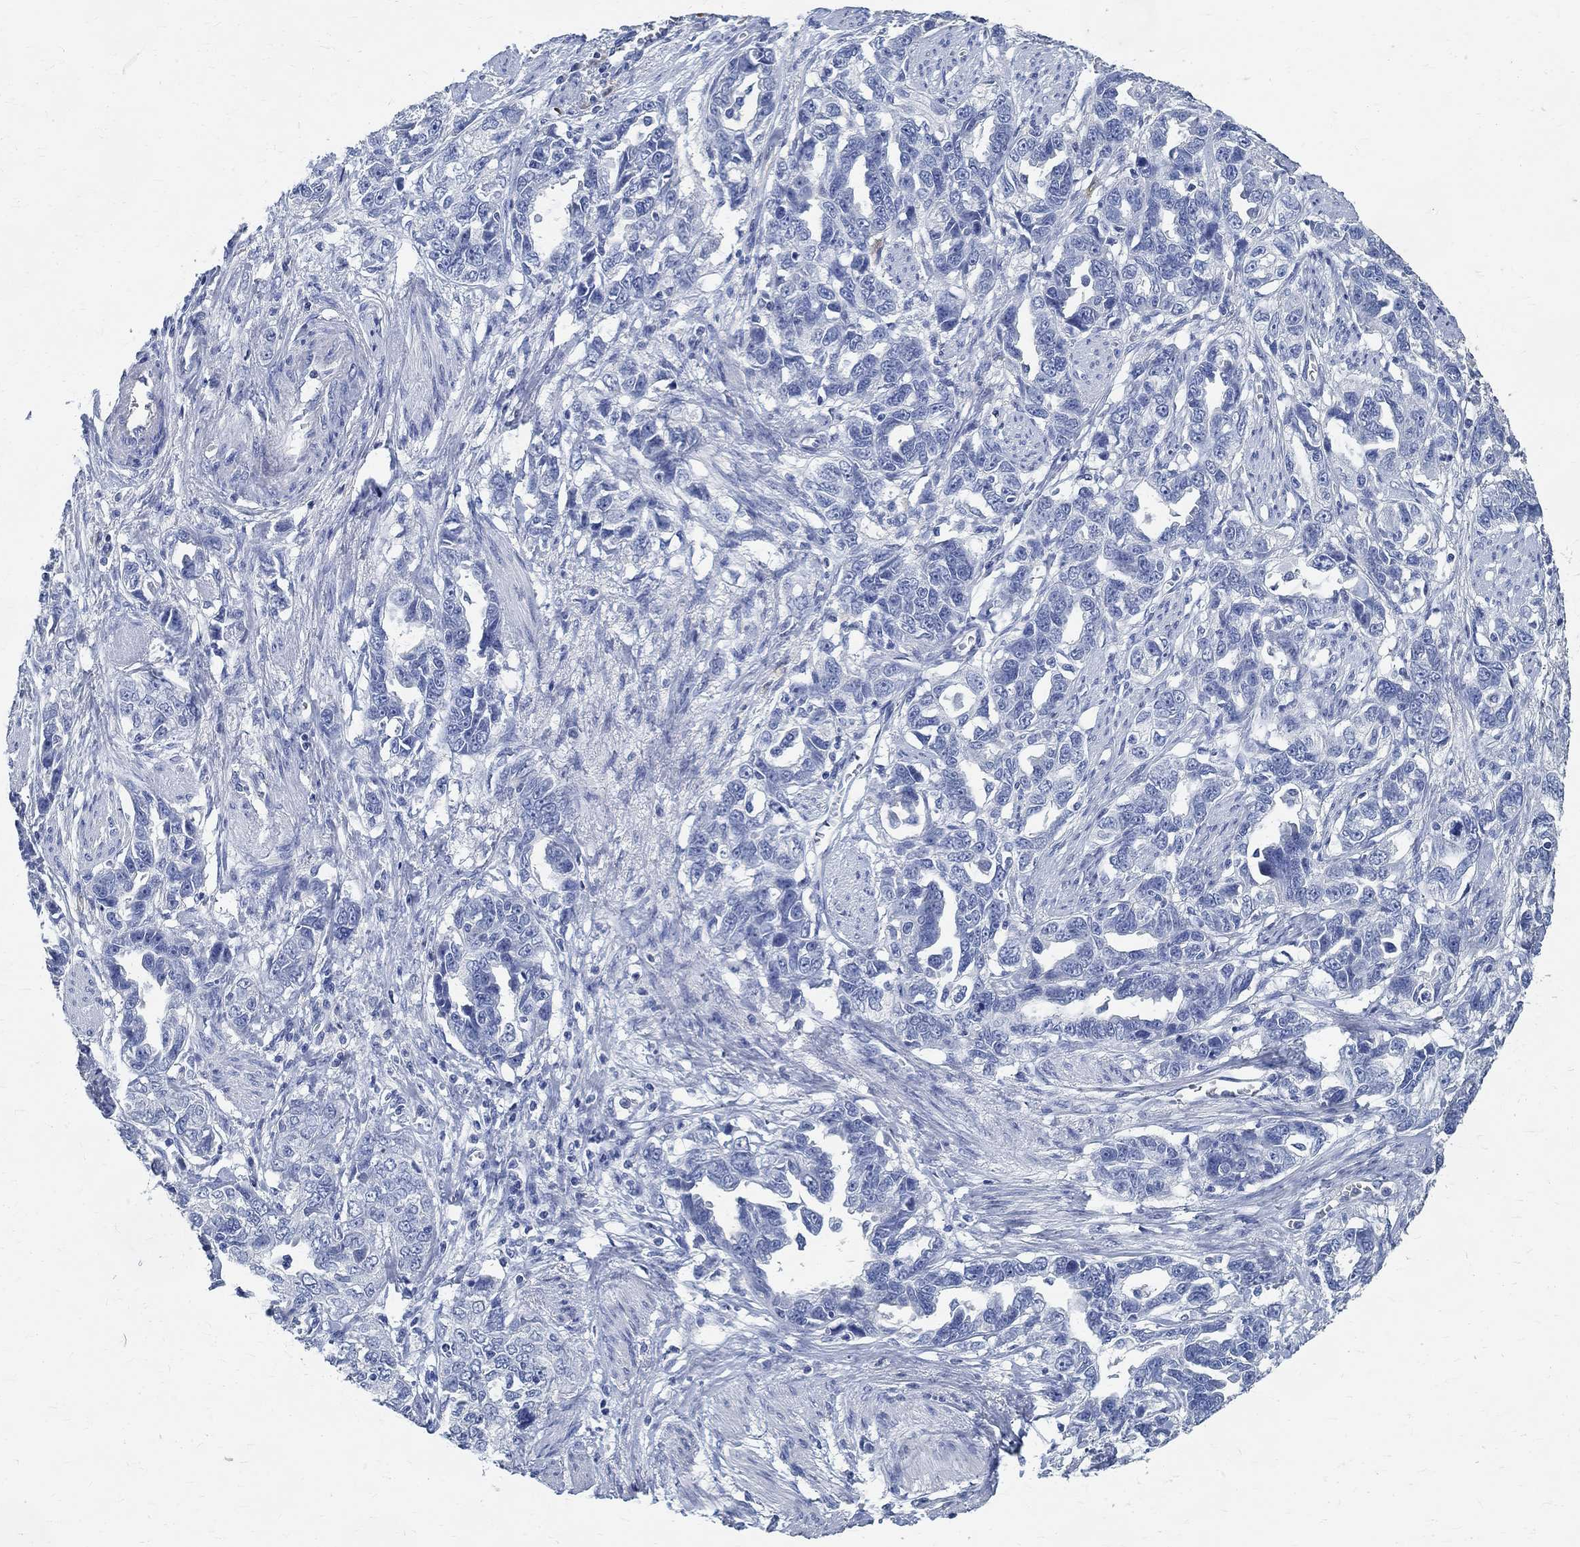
{"staining": {"intensity": "negative", "quantity": "none", "location": "none"}, "tissue": "ovarian cancer", "cell_type": "Tumor cells", "image_type": "cancer", "snomed": [{"axis": "morphology", "description": "Cystadenocarcinoma, serous, NOS"}, {"axis": "topography", "description": "Ovary"}], "caption": "A high-resolution image shows immunohistochemistry staining of serous cystadenocarcinoma (ovarian), which demonstrates no significant staining in tumor cells.", "gene": "PRX", "patient": {"sex": "female", "age": 51}}